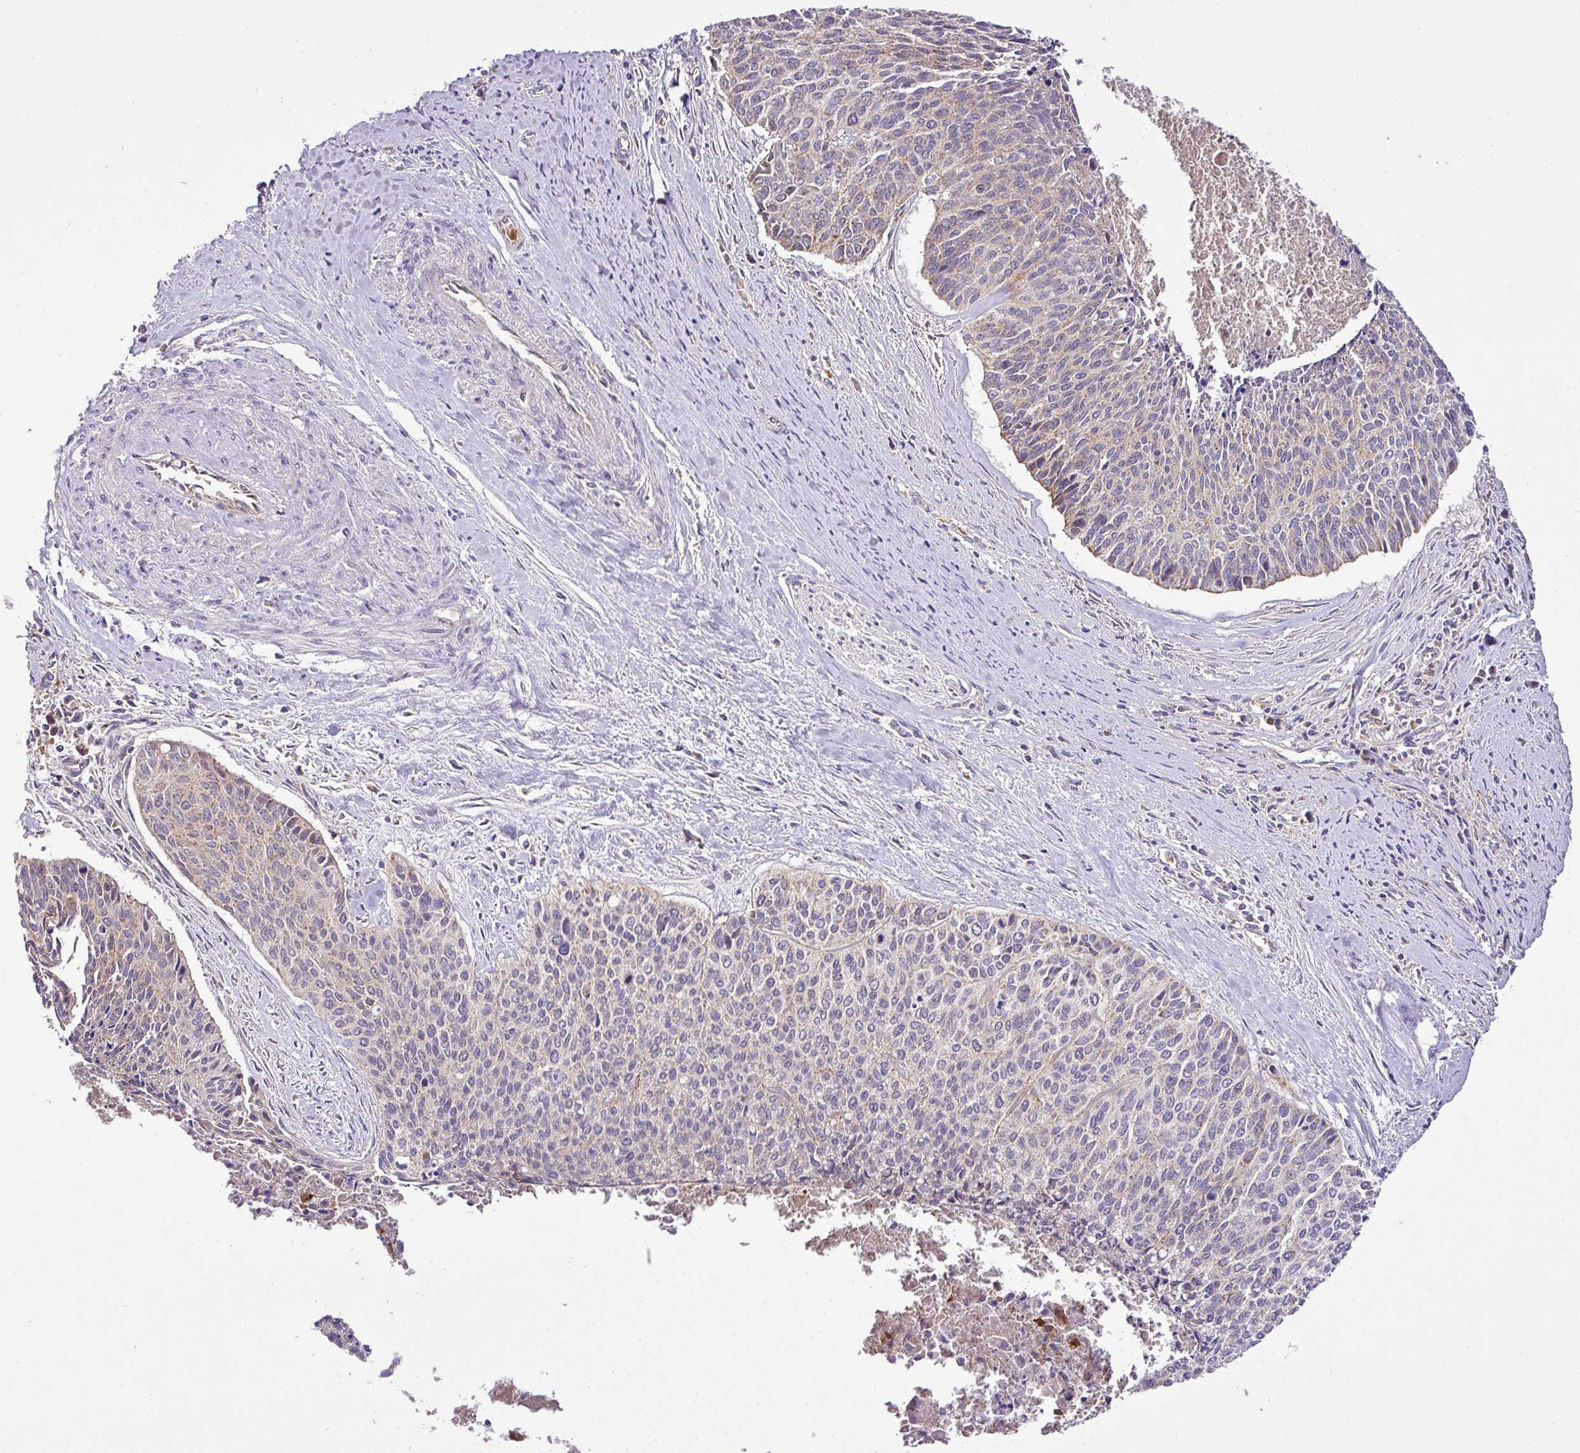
{"staining": {"intensity": "weak", "quantity": "25%-75%", "location": "cytoplasmic/membranous"}, "tissue": "cervical cancer", "cell_type": "Tumor cells", "image_type": "cancer", "snomed": [{"axis": "morphology", "description": "Squamous cell carcinoma, NOS"}, {"axis": "topography", "description": "Cervix"}], "caption": "The micrograph exhibits staining of squamous cell carcinoma (cervical), revealing weak cytoplasmic/membranous protein staining (brown color) within tumor cells.", "gene": "ZNF513", "patient": {"sex": "female", "age": 55}}